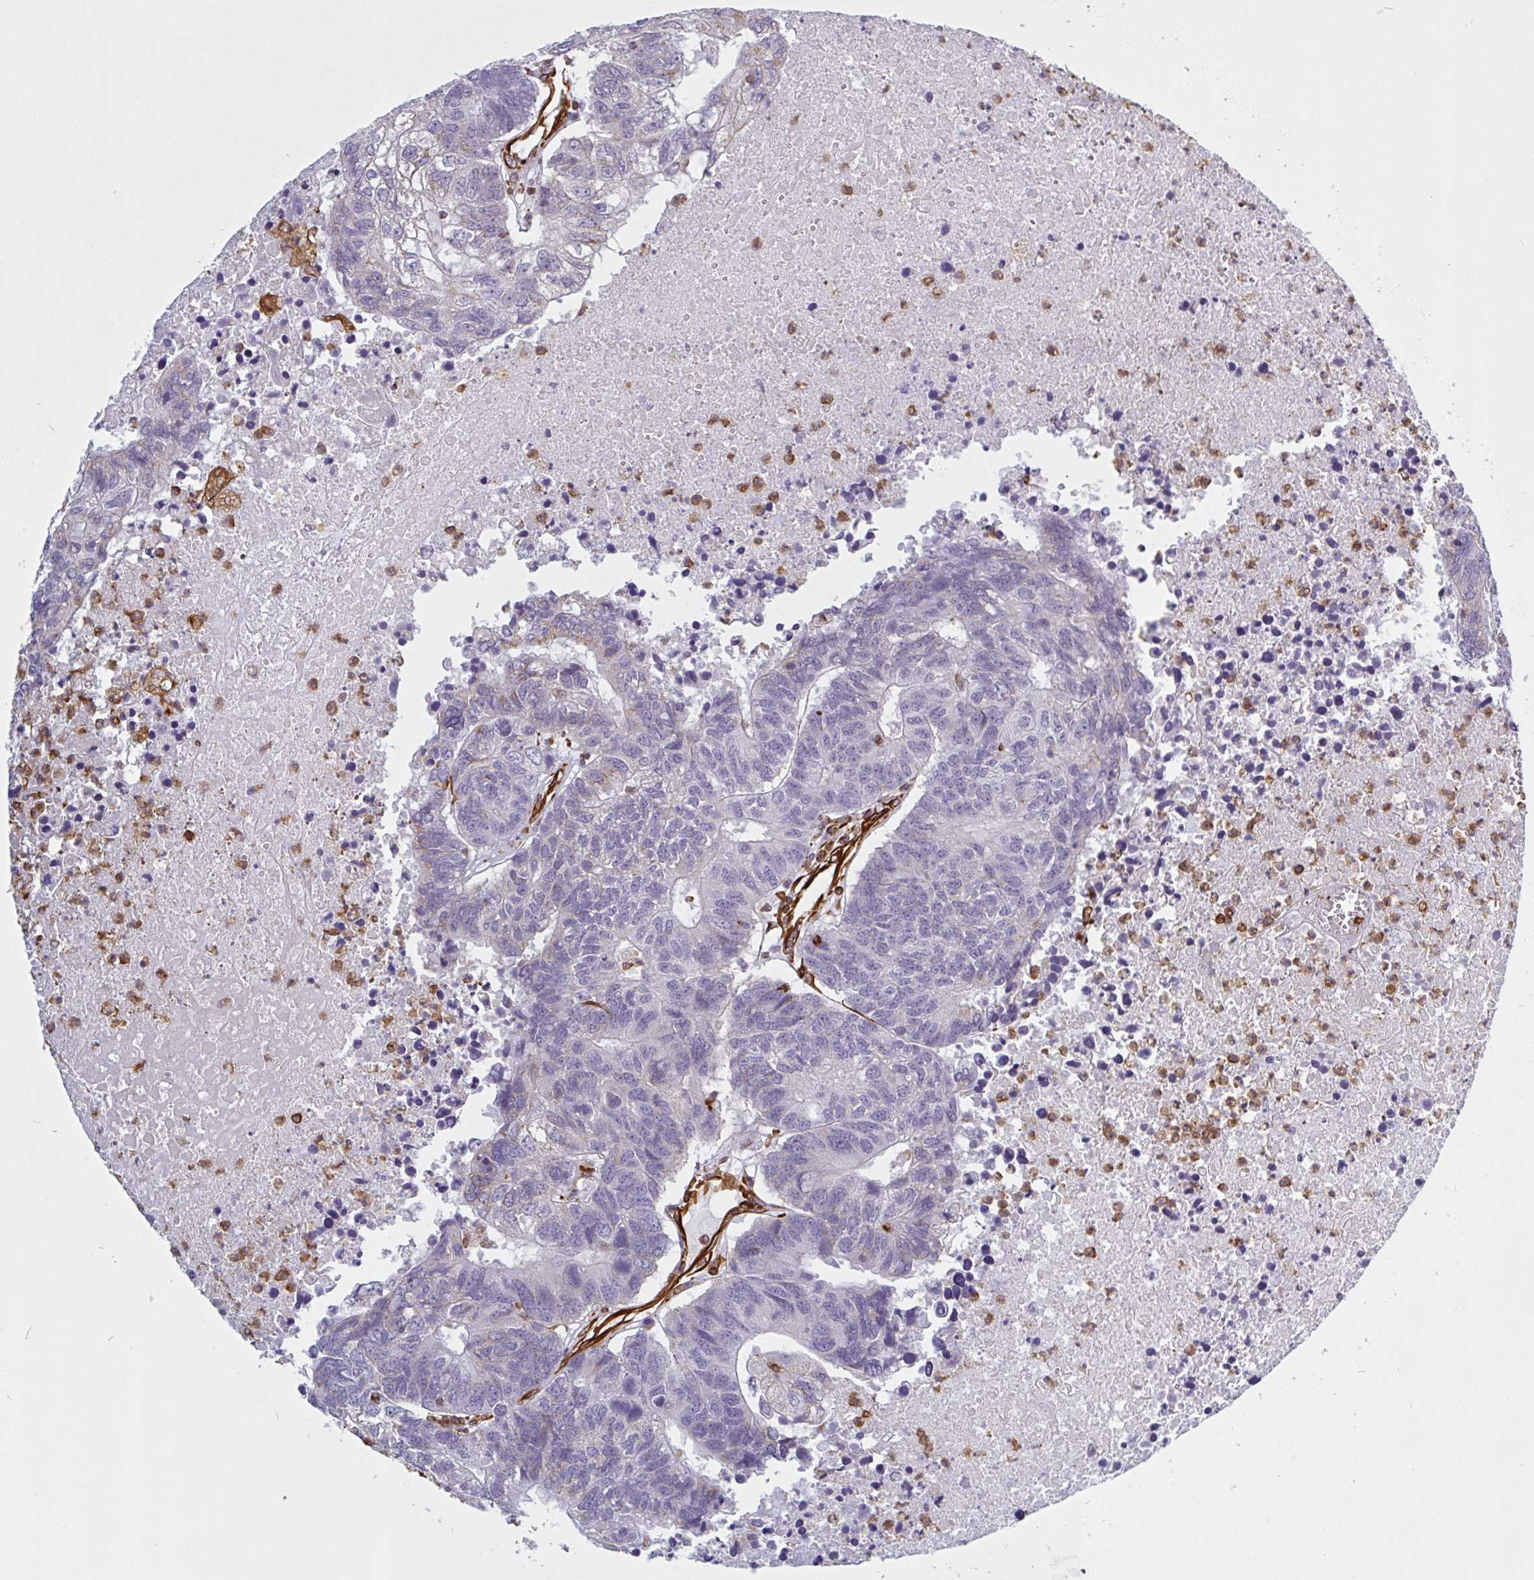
{"staining": {"intensity": "negative", "quantity": "none", "location": "none"}, "tissue": "colorectal cancer", "cell_type": "Tumor cells", "image_type": "cancer", "snomed": [{"axis": "morphology", "description": "Adenocarcinoma, NOS"}, {"axis": "topography", "description": "Colon"}], "caption": "Immunohistochemistry (IHC) micrograph of adenocarcinoma (colorectal) stained for a protein (brown), which exhibits no positivity in tumor cells.", "gene": "PPFIA1", "patient": {"sex": "female", "age": 48}}